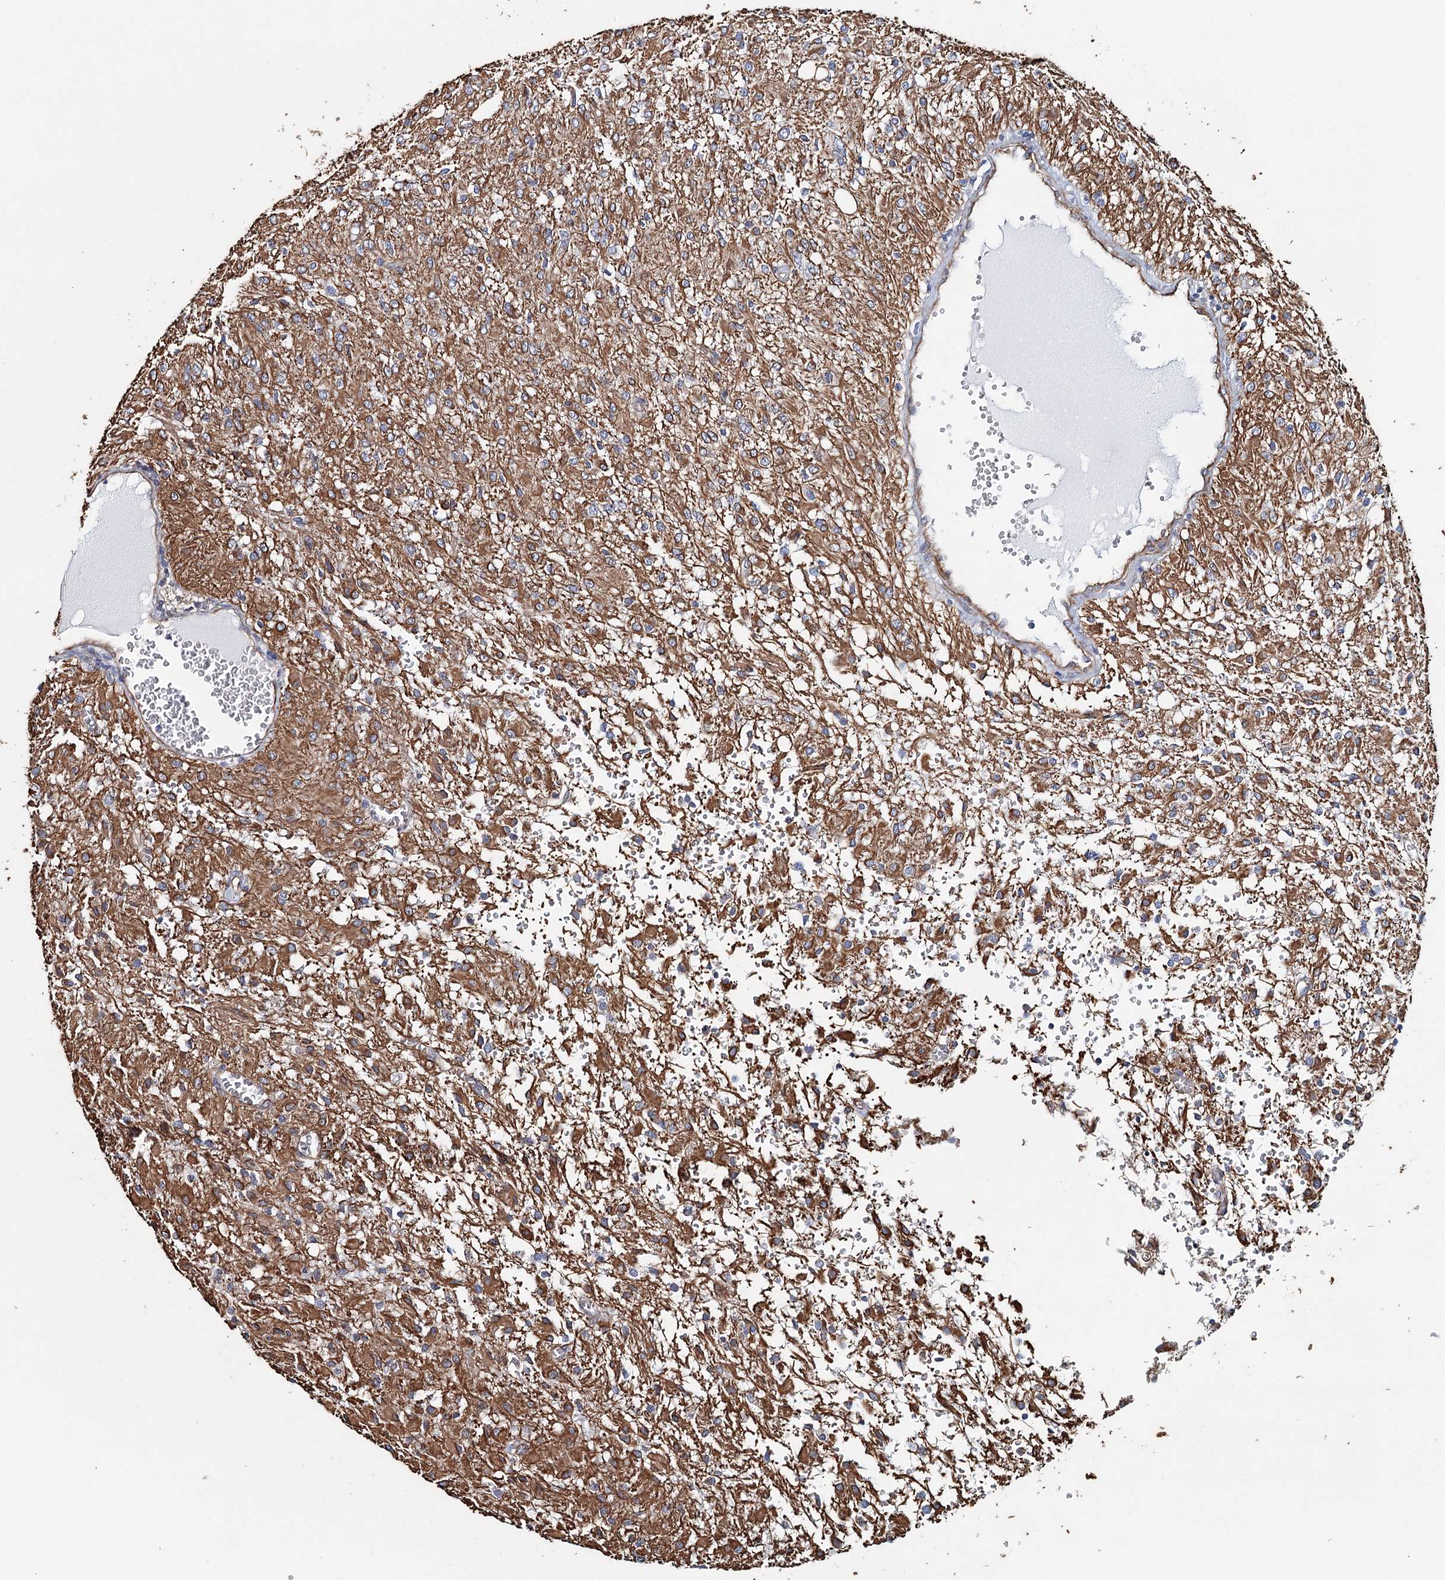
{"staining": {"intensity": "moderate", "quantity": "<25%", "location": "cytoplasmic/membranous"}, "tissue": "glioma", "cell_type": "Tumor cells", "image_type": "cancer", "snomed": [{"axis": "morphology", "description": "Glioma, malignant, High grade"}, {"axis": "topography", "description": "Brain"}], "caption": "Glioma stained for a protein reveals moderate cytoplasmic/membranous positivity in tumor cells.", "gene": "SYNPO", "patient": {"sex": "female", "age": 59}}